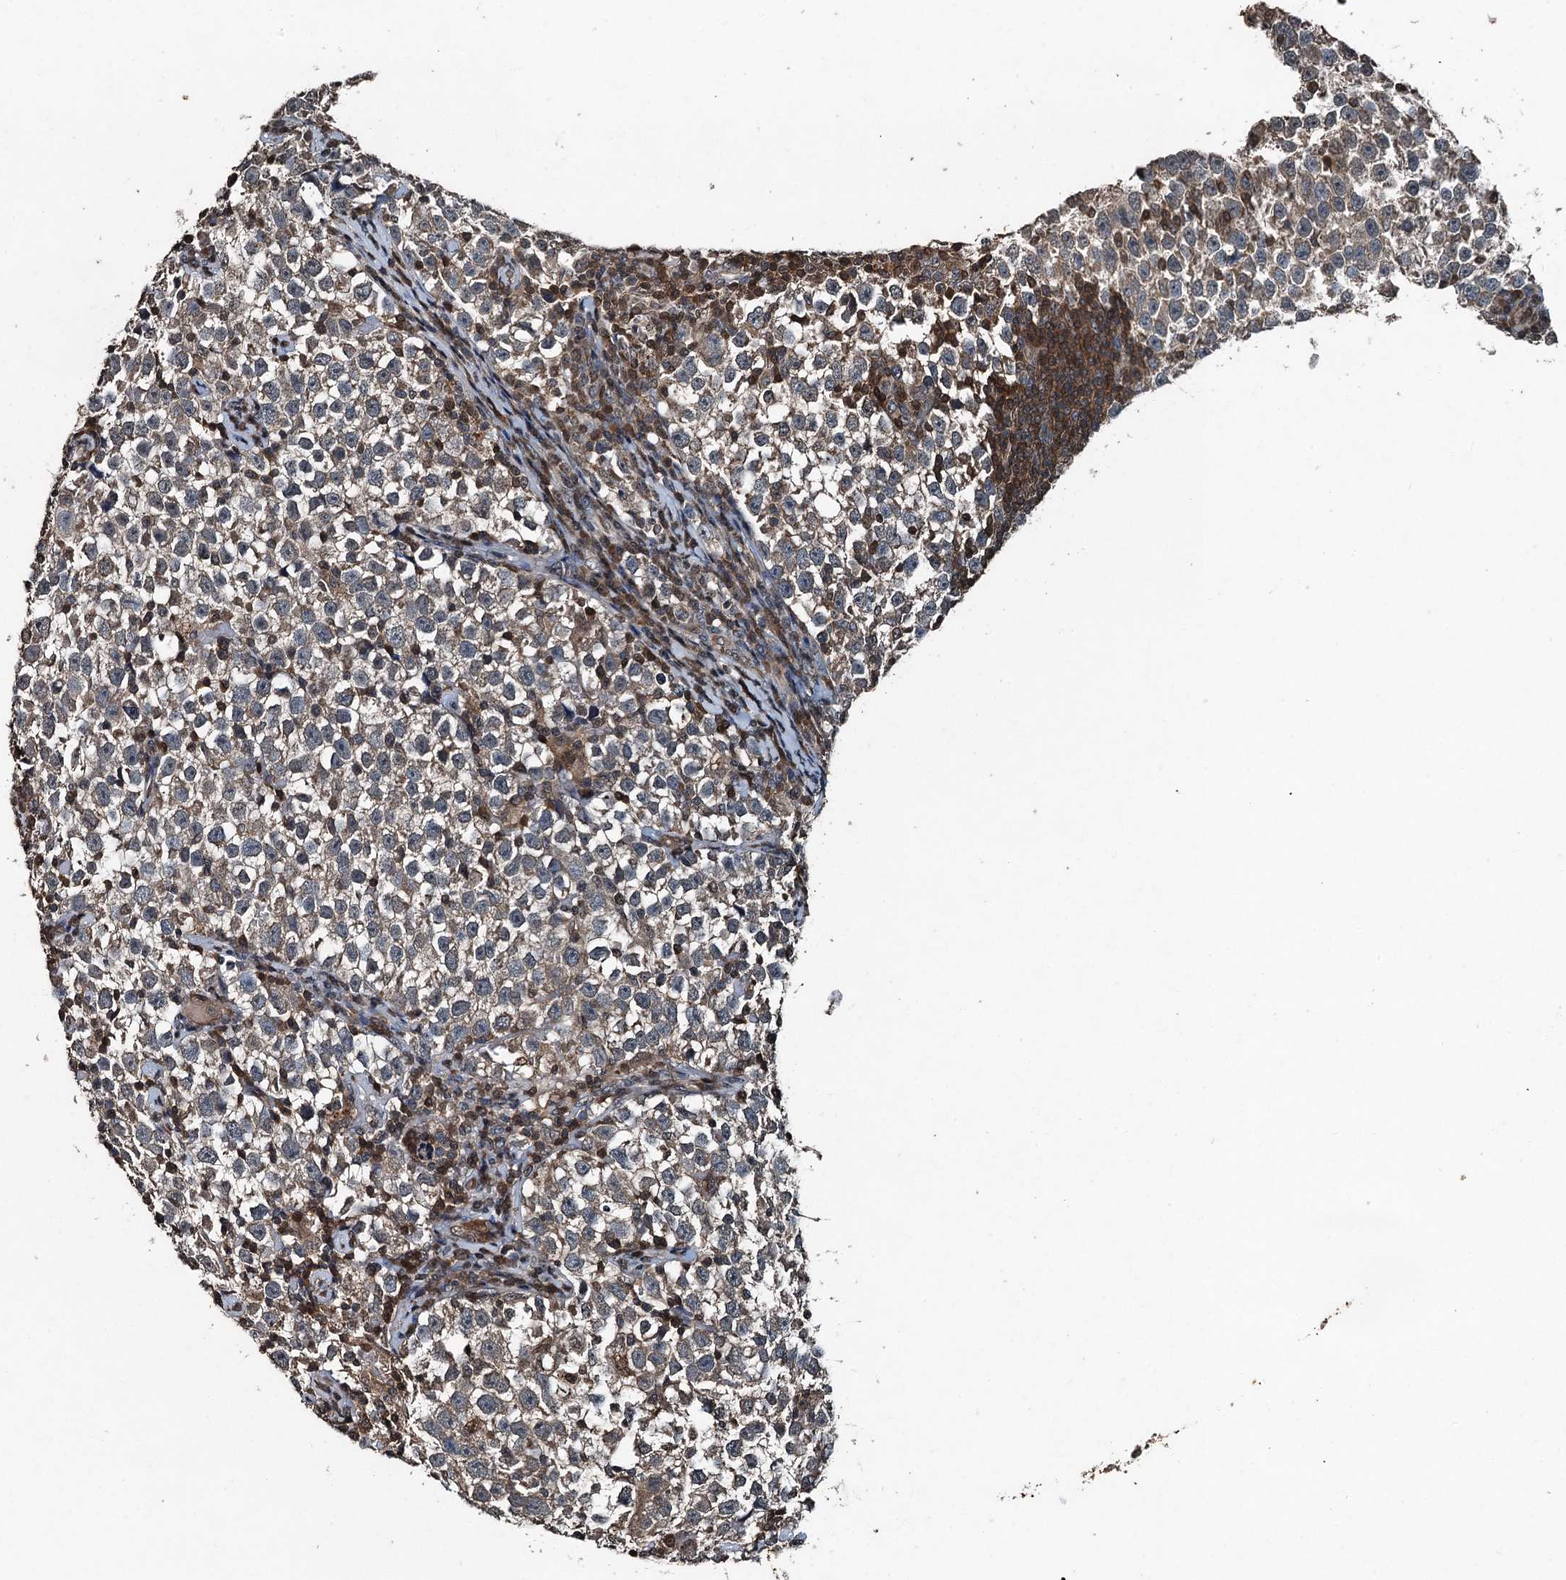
{"staining": {"intensity": "weak", "quantity": "25%-75%", "location": "cytoplasmic/membranous"}, "tissue": "testis cancer", "cell_type": "Tumor cells", "image_type": "cancer", "snomed": [{"axis": "morphology", "description": "Normal tissue, NOS"}, {"axis": "morphology", "description": "Seminoma, NOS"}, {"axis": "topography", "description": "Testis"}], "caption": "About 25%-75% of tumor cells in human testis cancer show weak cytoplasmic/membranous protein staining as visualized by brown immunohistochemical staining.", "gene": "TCTN1", "patient": {"sex": "male", "age": 43}}